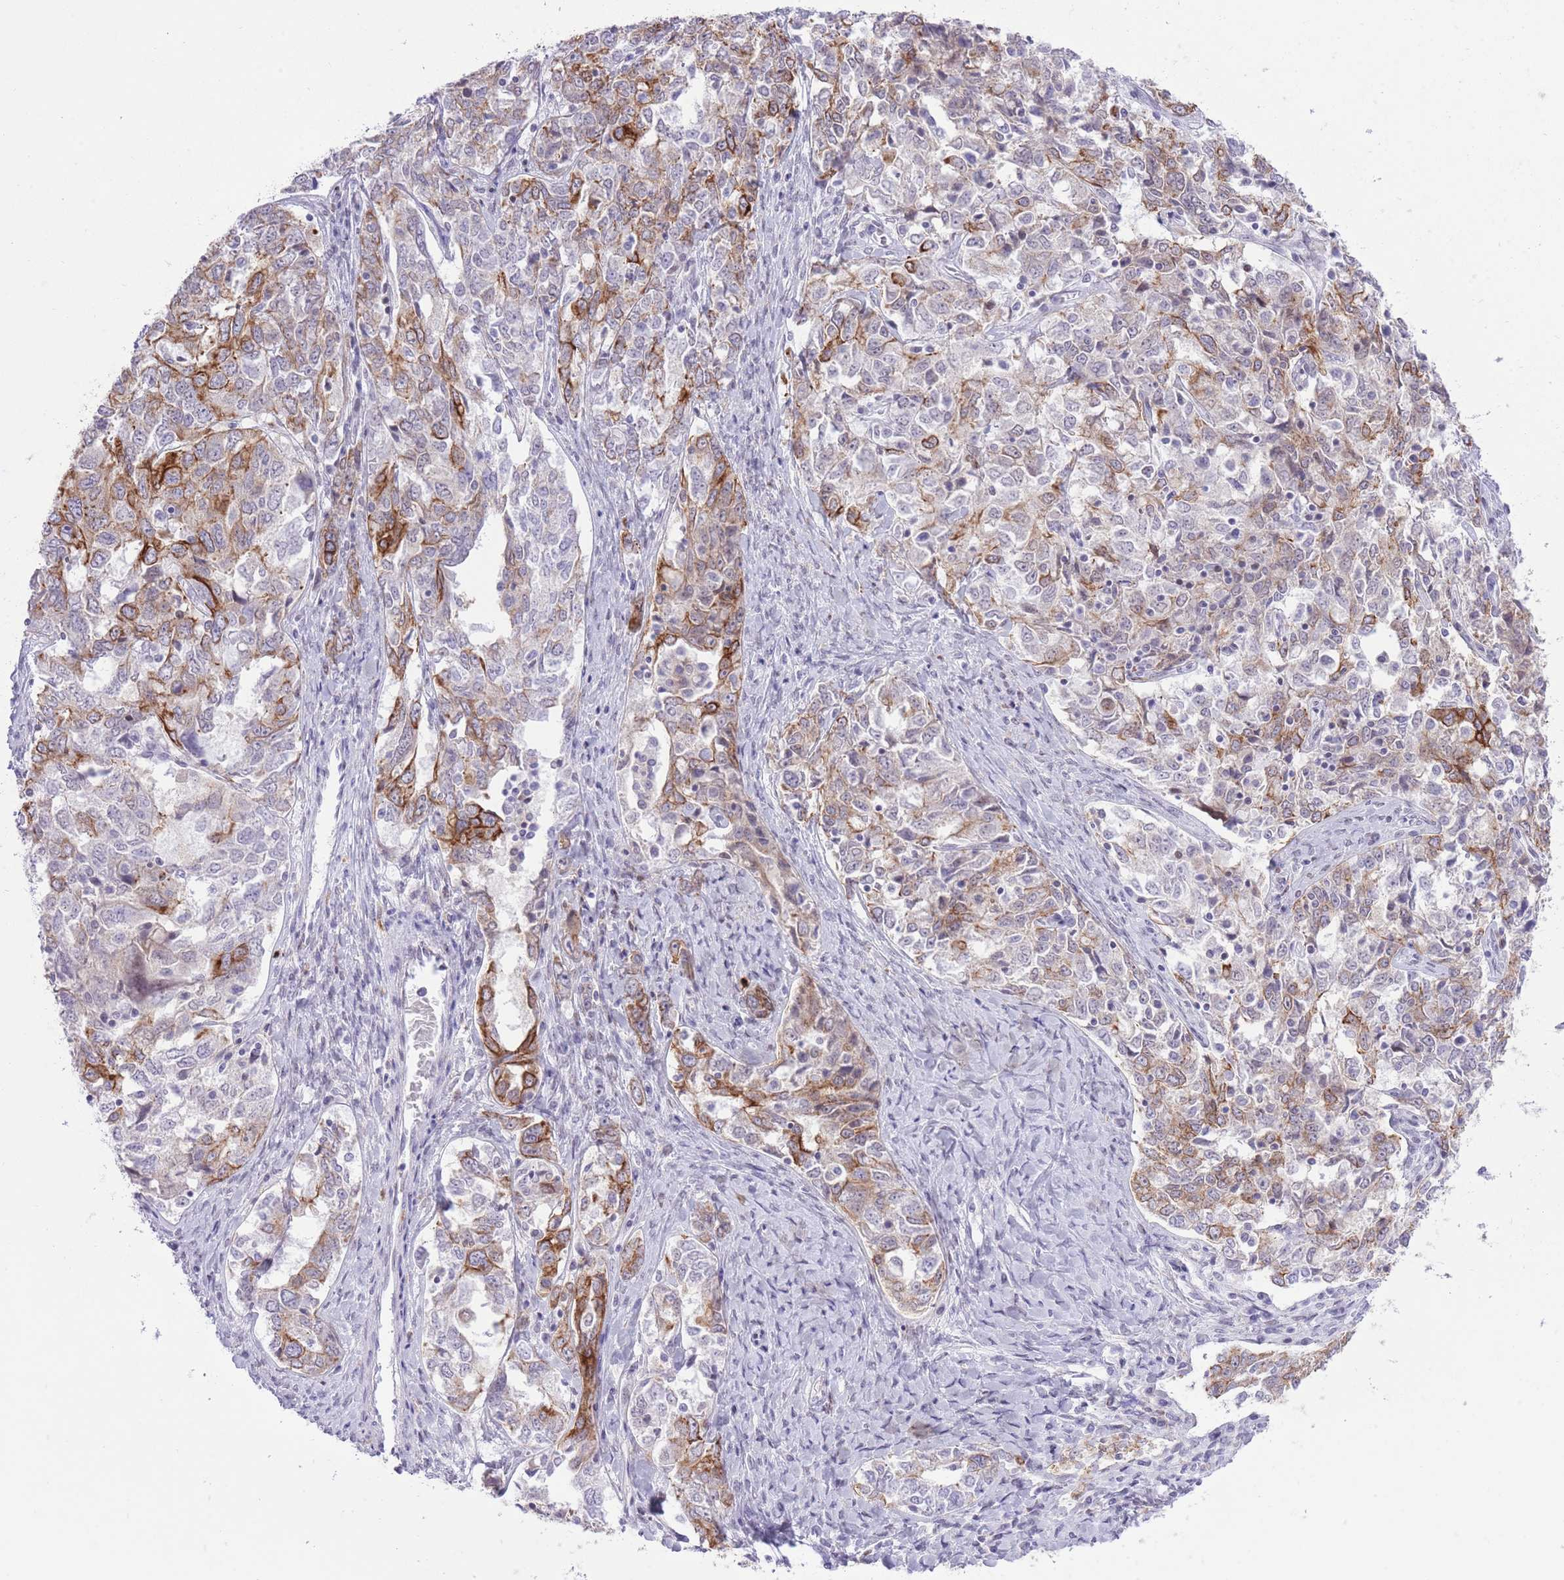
{"staining": {"intensity": "moderate", "quantity": "<25%", "location": "cytoplasmic/membranous"}, "tissue": "ovarian cancer", "cell_type": "Tumor cells", "image_type": "cancer", "snomed": [{"axis": "morphology", "description": "Carcinoma, endometroid"}, {"axis": "topography", "description": "Ovary"}], "caption": "Immunohistochemistry (IHC) photomicrograph of neoplastic tissue: ovarian endometroid carcinoma stained using immunohistochemistry exhibits low levels of moderate protein expression localized specifically in the cytoplasmic/membranous of tumor cells, appearing as a cytoplasmic/membranous brown color.", "gene": "MEIS3", "patient": {"sex": "female", "age": 62}}